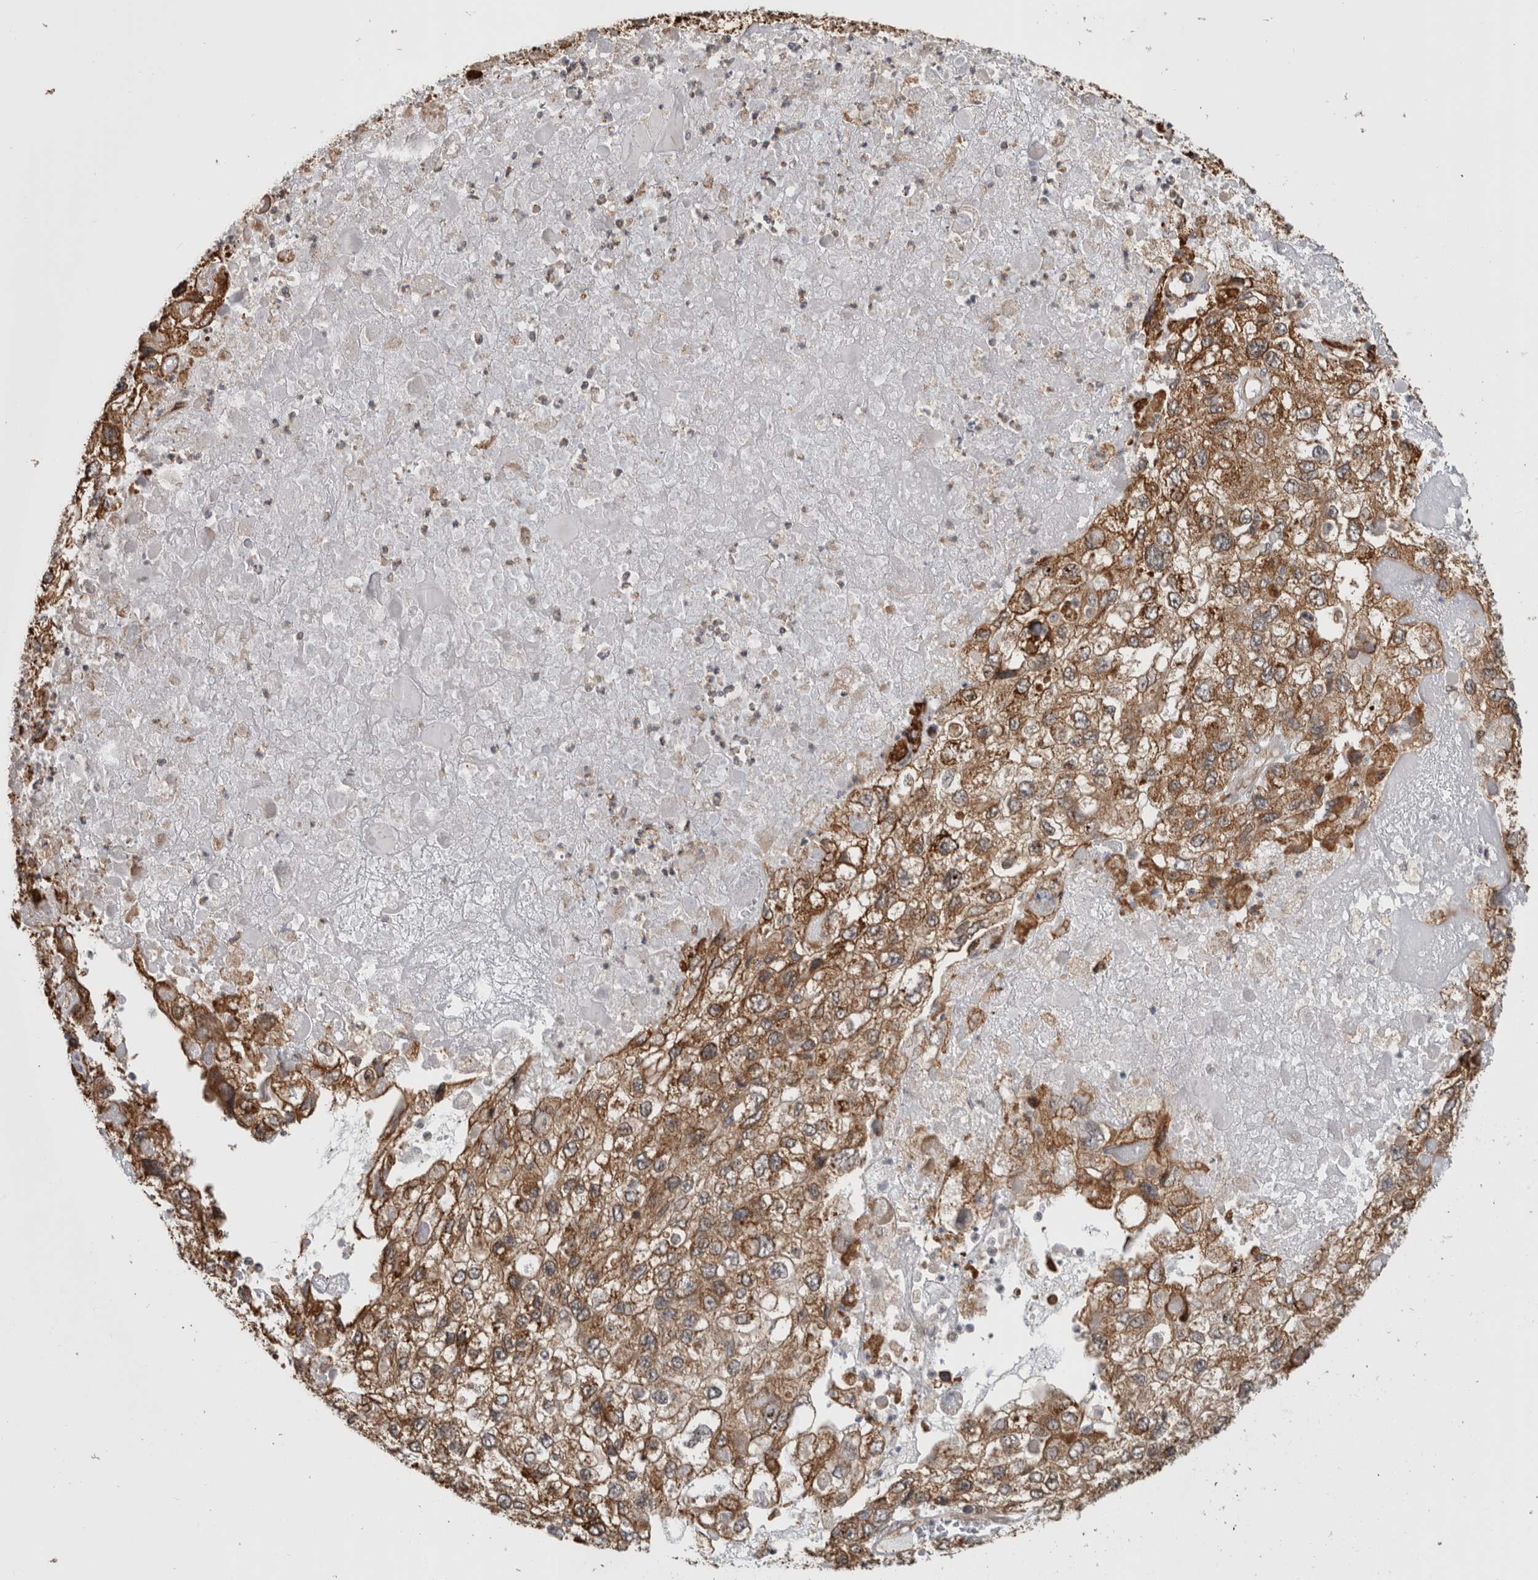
{"staining": {"intensity": "moderate", "quantity": ">75%", "location": "cytoplasmic/membranous"}, "tissue": "endometrial cancer", "cell_type": "Tumor cells", "image_type": "cancer", "snomed": [{"axis": "morphology", "description": "Adenocarcinoma, NOS"}, {"axis": "topography", "description": "Endometrium"}], "caption": "Human endometrial adenocarcinoma stained with a brown dye reveals moderate cytoplasmic/membranous positive positivity in about >75% of tumor cells.", "gene": "MS4A7", "patient": {"sex": "female", "age": 49}}